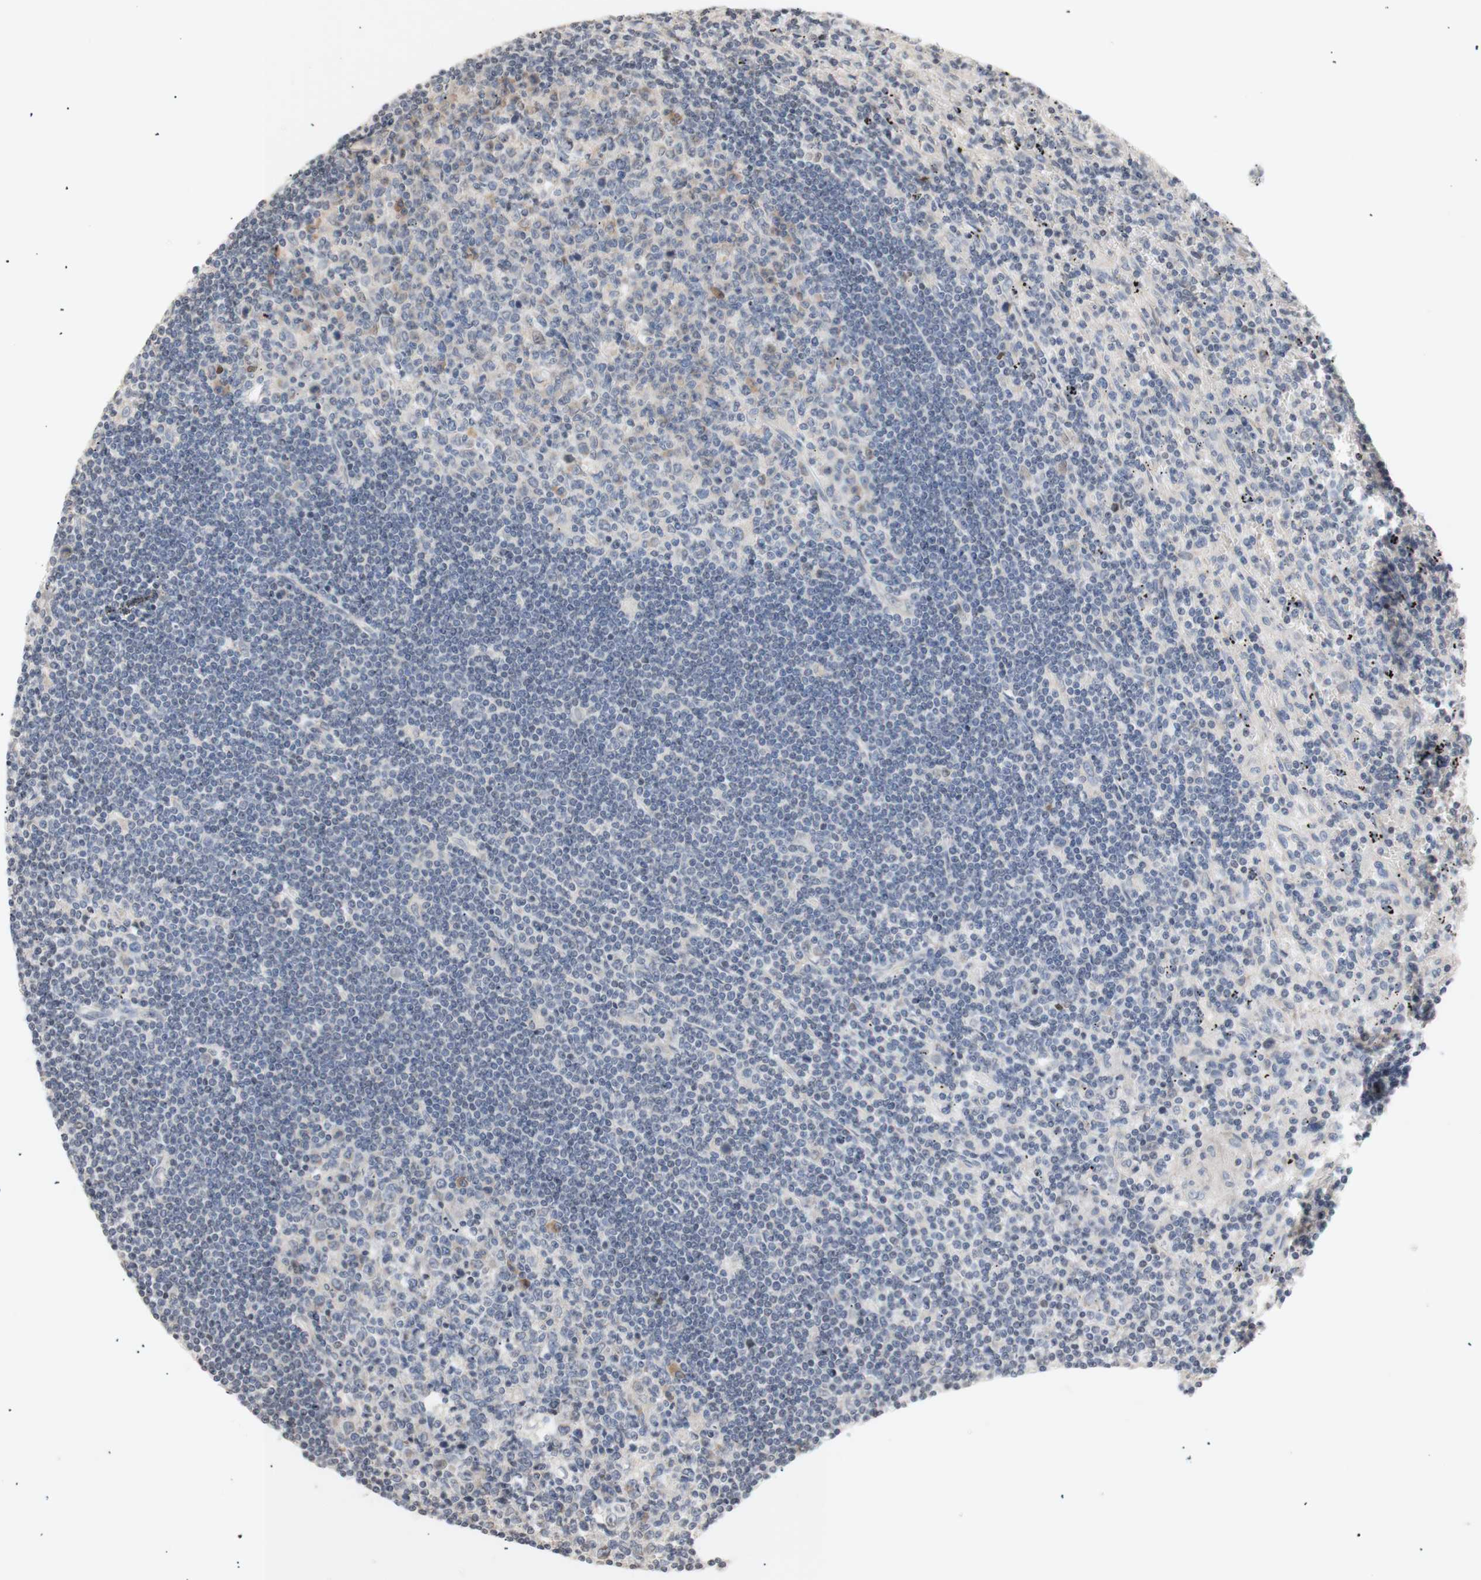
{"staining": {"intensity": "negative", "quantity": "none", "location": "none"}, "tissue": "lymphoma", "cell_type": "Tumor cells", "image_type": "cancer", "snomed": [{"axis": "morphology", "description": "Malignant lymphoma, non-Hodgkin's type, Low grade"}, {"axis": "topography", "description": "Spleen"}], "caption": "Lymphoma was stained to show a protein in brown. There is no significant staining in tumor cells. Nuclei are stained in blue.", "gene": "FOSB", "patient": {"sex": "male", "age": 76}}